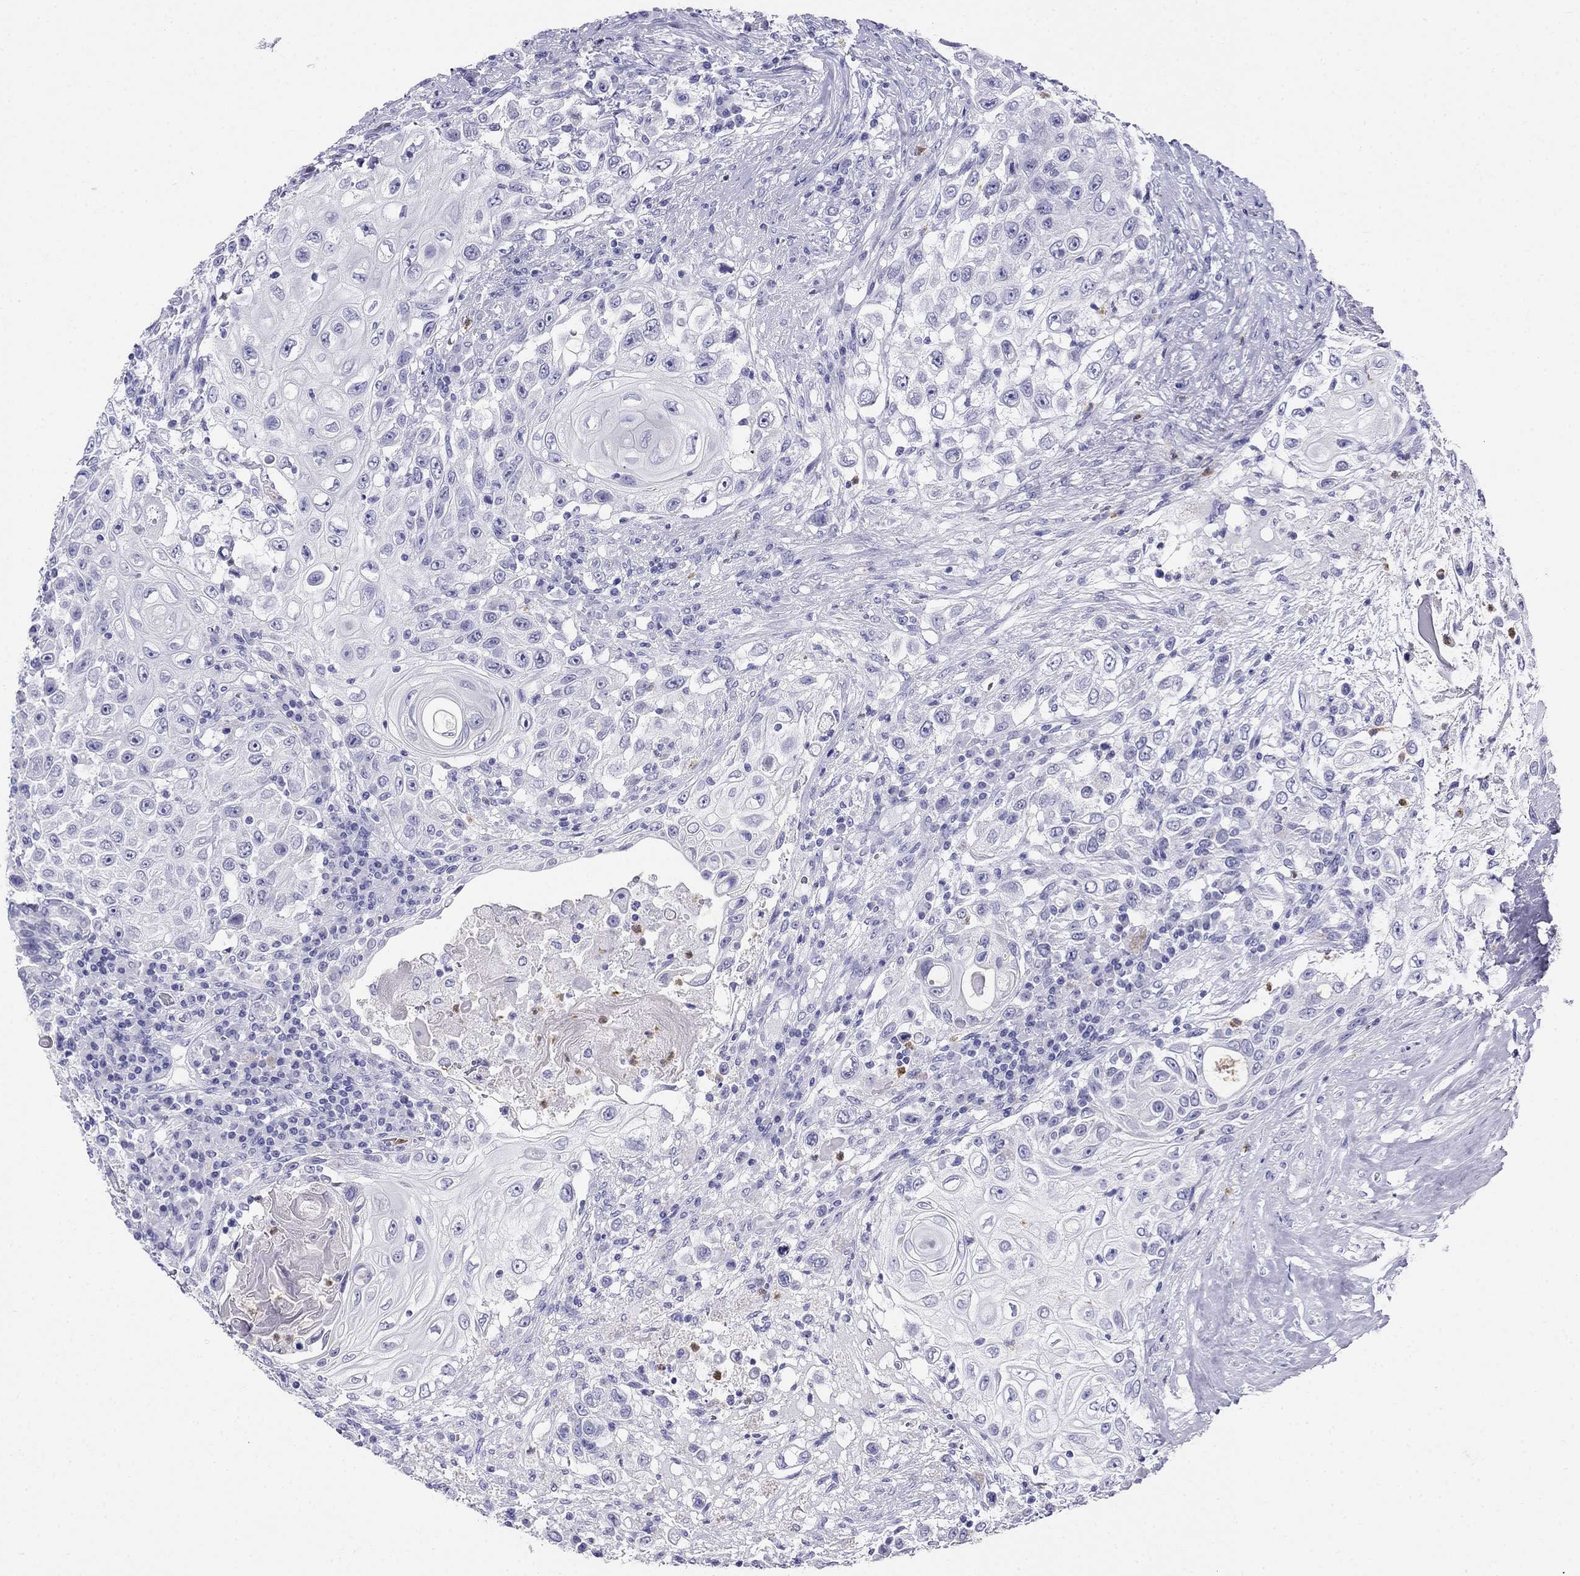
{"staining": {"intensity": "negative", "quantity": "none", "location": "none"}, "tissue": "urothelial cancer", "cell_type": "Tumor cells", "image_type": "cancer", "snomed": [{"axis": "morphology", "description": "Urothelial carcinoma, High grade"}, {"axis": "topography", "description": "Urinary bladder"}], "caption": "Immunohistochemistry photomicrograph of urothelial cancer stained for a protein (brown), which exhibits no staining in tumor cells.", "gene": "PPP1R36", "patient": {"sex": "female", "age": 56}}